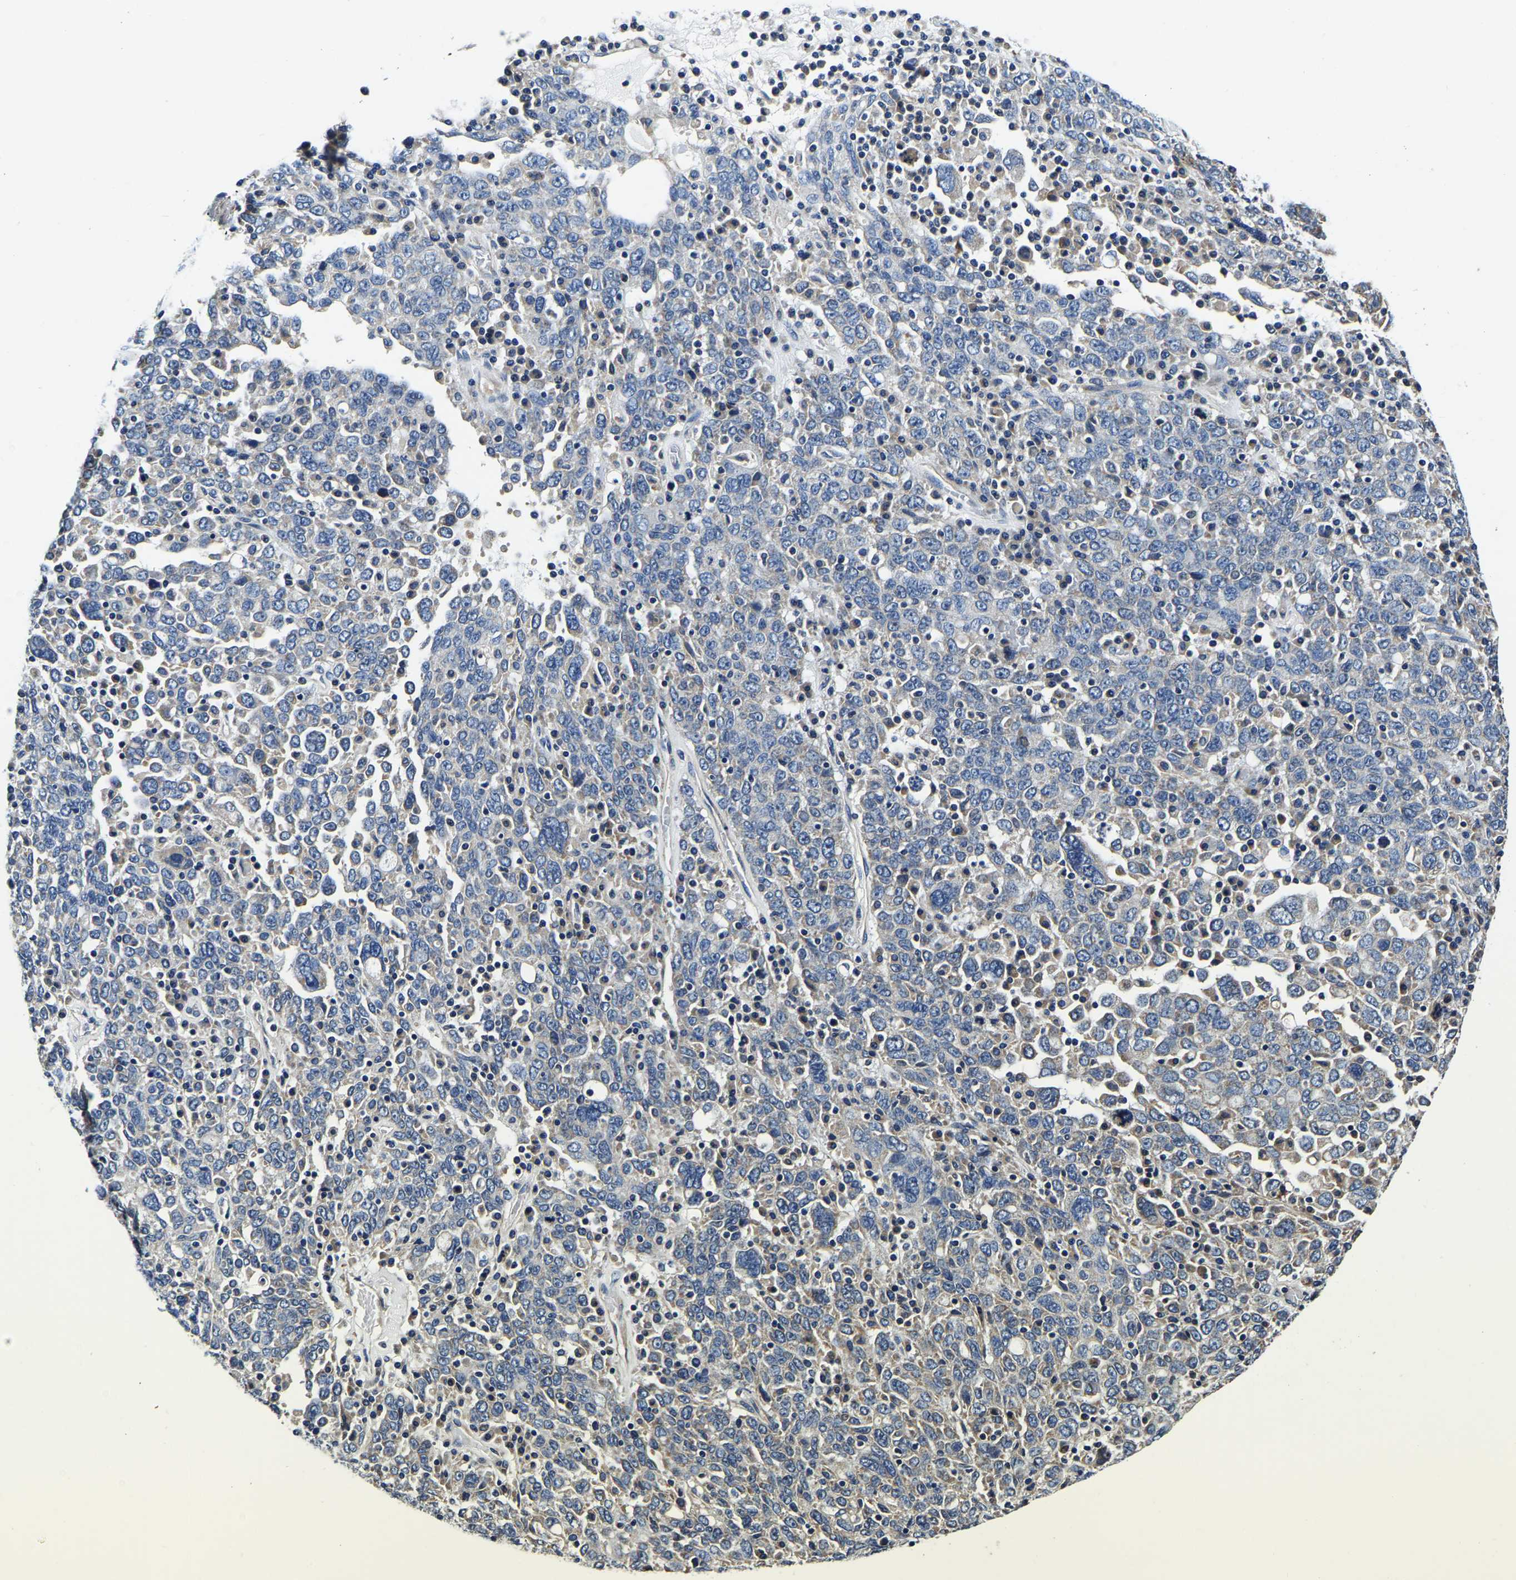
{"staining": {"intensity": "negative", "quantity": "none", "location": "none"}, "tissue": "ovarian cancer", "cell_type": "Tumor cells", "image_type": "cancer", "snomed": [{"axis": "morphology", "description": "Carcinoma, endometroid"}, {"axis": "topography", "description": "Ovary"}], "caption": "Tumor cells are negative for protein expression in human ovarian cancer (endometroid carcinoma). (Brightfield microscopy of DAB (3,3'-diaminobenzidine) immunohistochemistry at high magnification).", "gene": "KCTD17", "patient": {"sex": "female", "age": 62}}